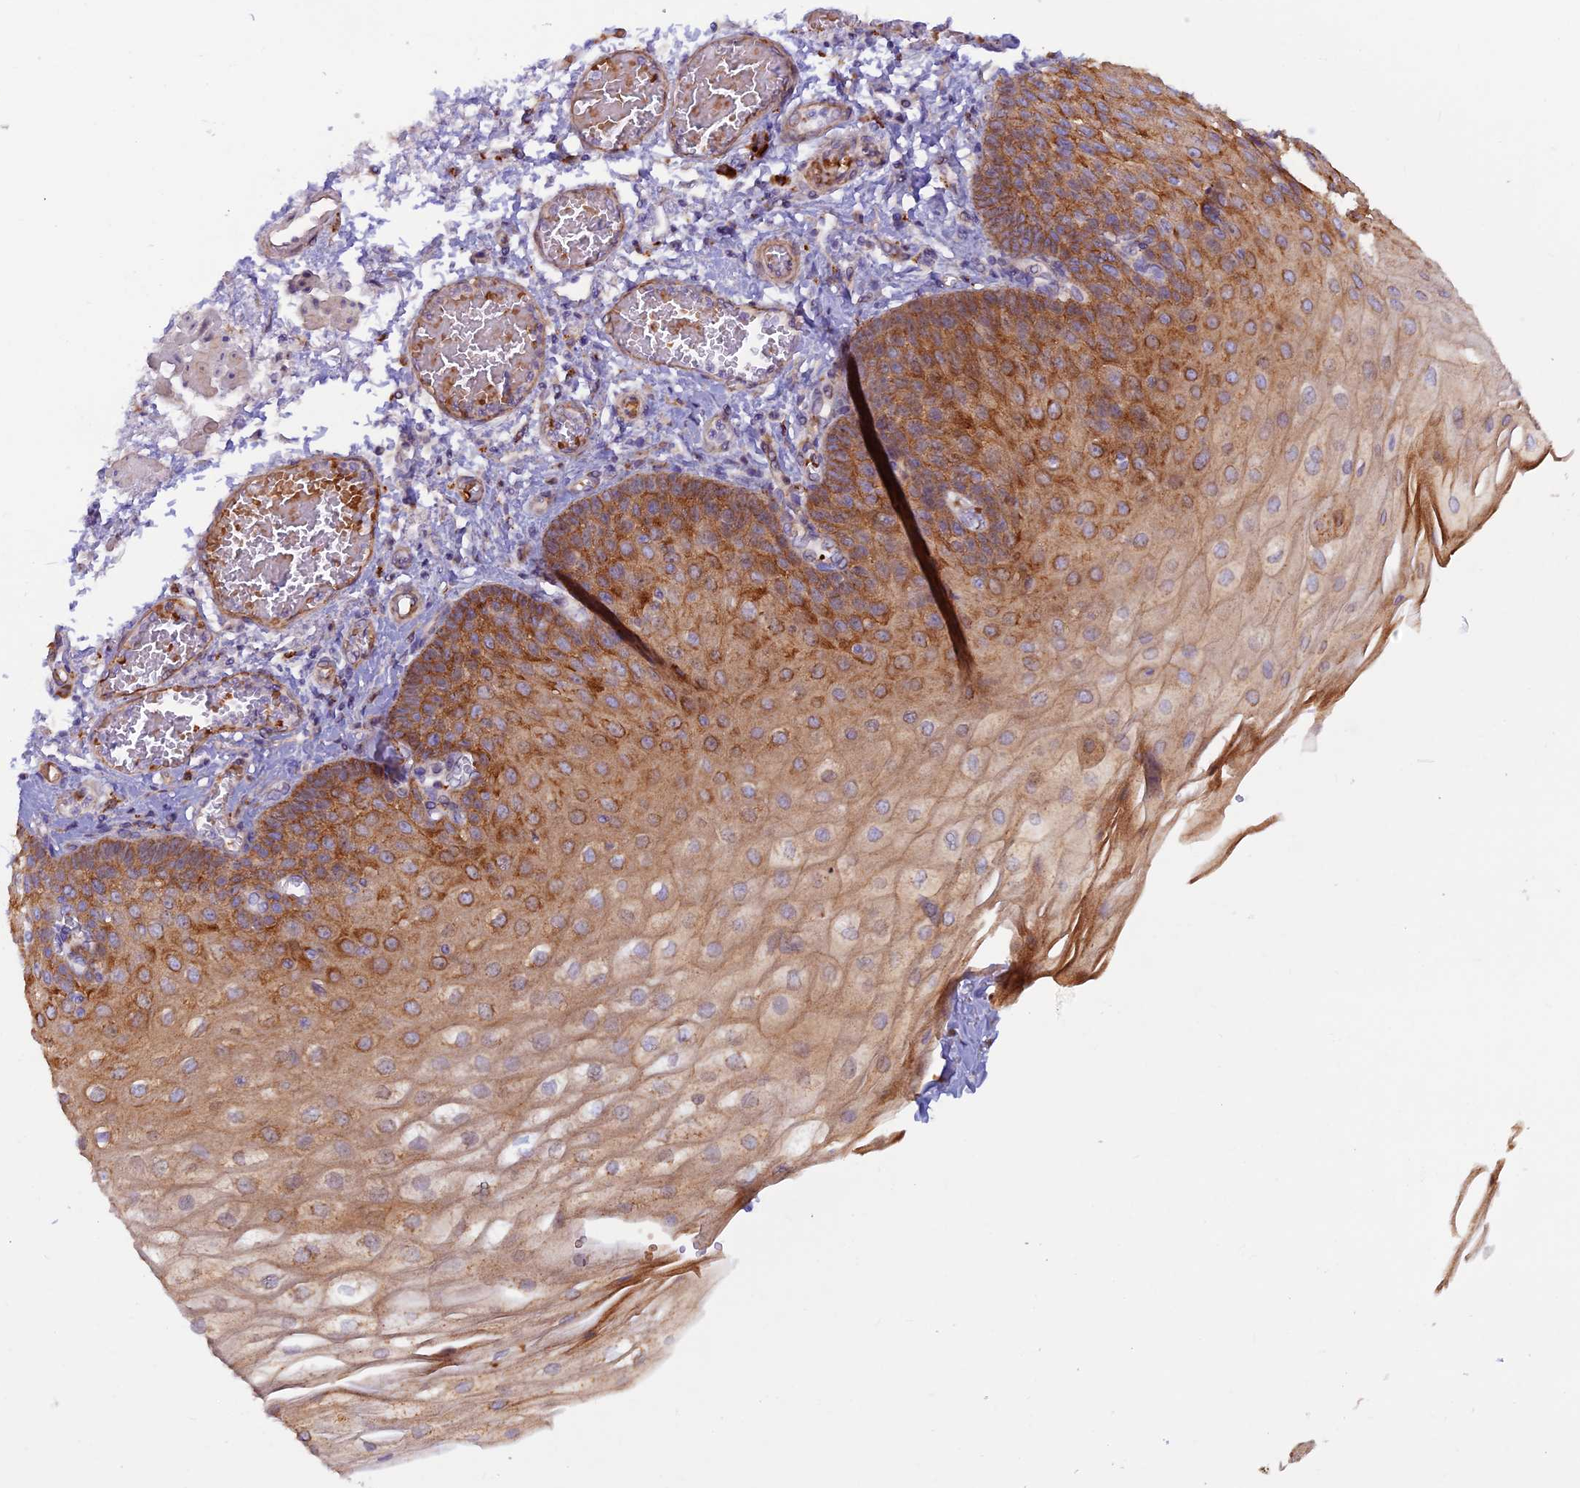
{"staining": {"intensity": "strong", "quantity": "25%-75%", "location": "cytoplasmic/membranous"}, "tissue": "esophagus", "cell_type": "Squamous epithelial cells", "image_type": "normal", "snomed": [{"axis": "morphology", "description": "Normal tissue, NOS"}, {"axis": "topography", "description": "Esophagus"}], "caption": "Protein staining reveals strong cytoplasmic/membranous expression in about 25%-75% of squamous epithelial cells in normal esophagus.", "gene": "GMCL1", "patient": {"sex": "male", "age": 81}}